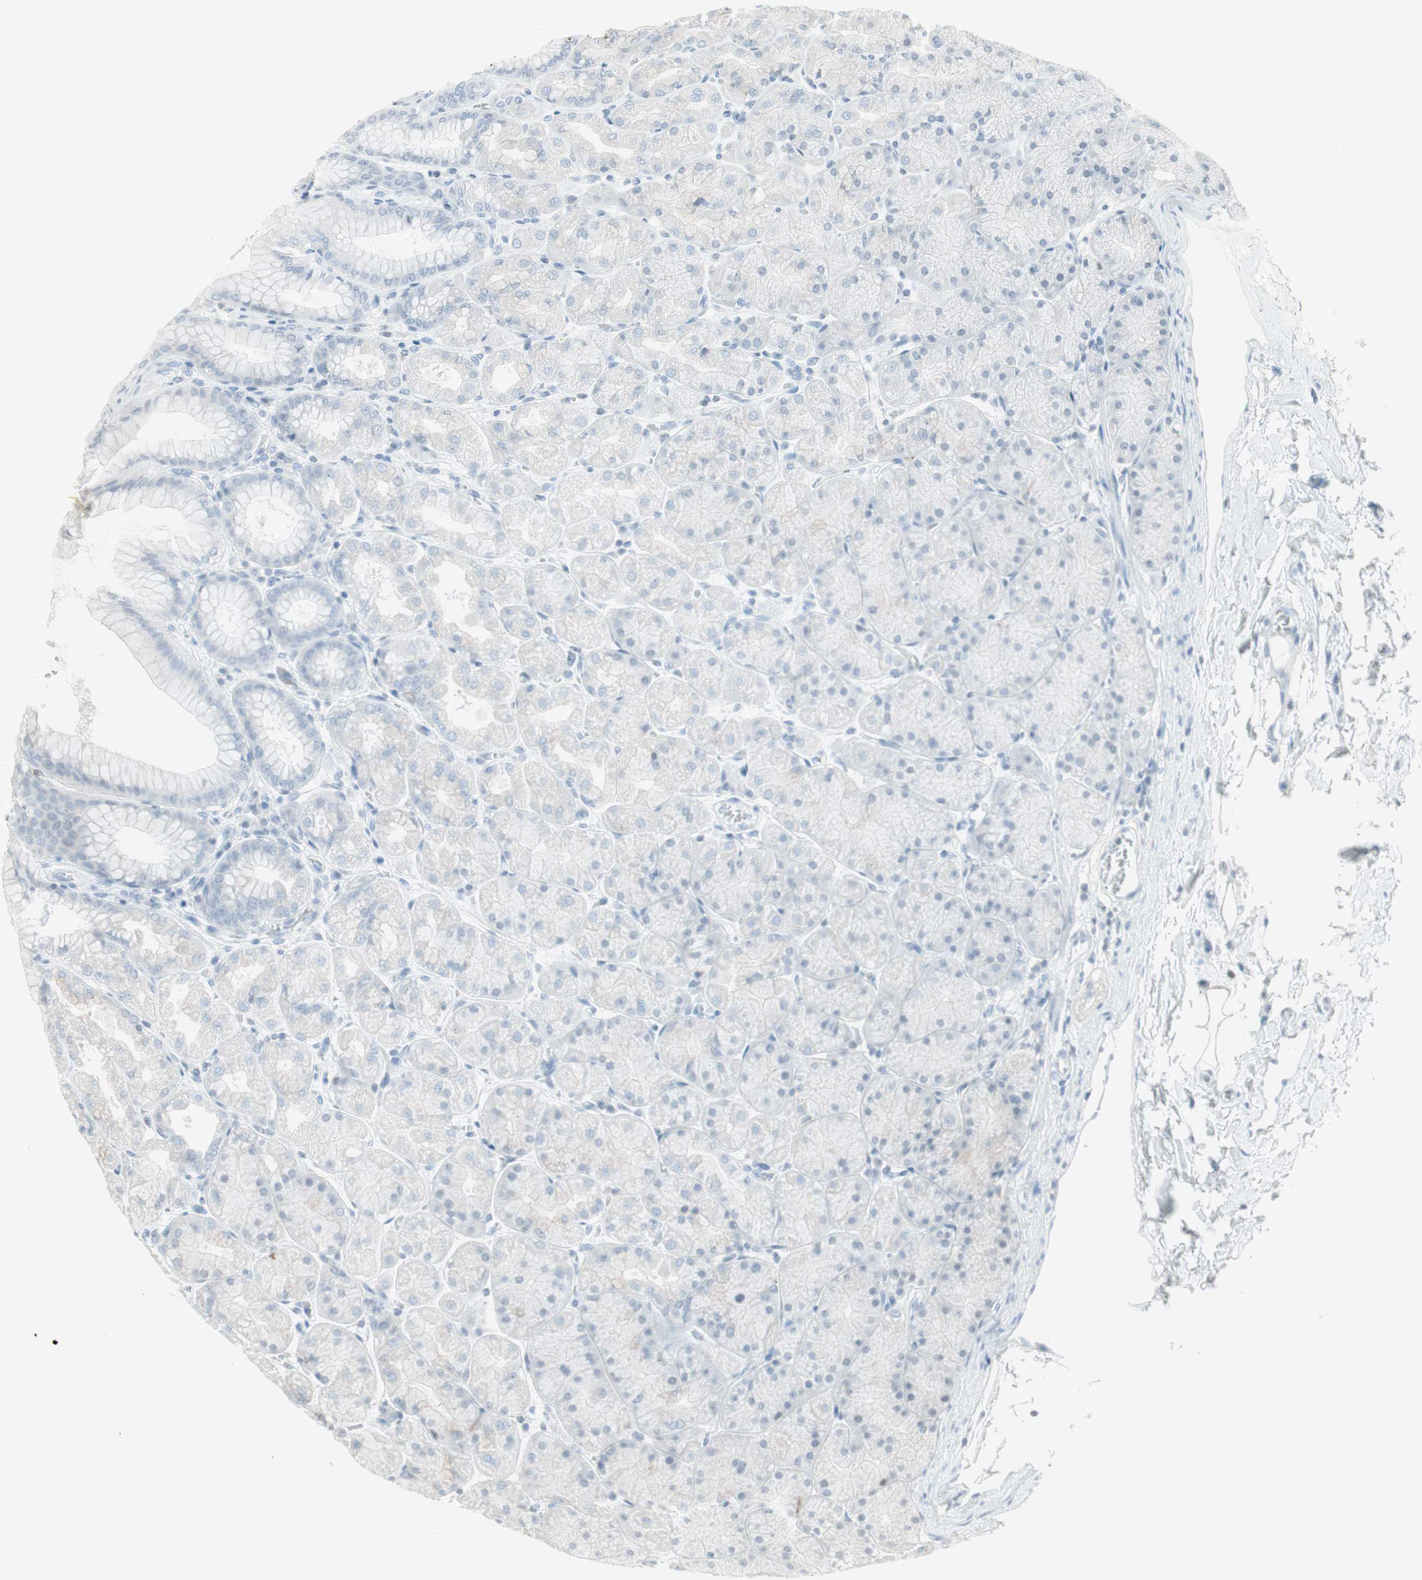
{"staining": {"intensity": "negative", "quantity": "none", "location": "none"}, "tissue": "stomach", "cell_type": "Glandular cells", "image_type": "normal", "snomed": [{"axis": "morphology", "description": "Normal tissue, NOS"}, {"axis": "topography", "description": "Stomach, upper"}], "caption": "The IHC image has no significant positivity in glandular cells of stomach. (DAB (3,3'-diaminobenzidine) immunohistochemistry, high magnification).", "gene": "ARG2", "patient": {"sex": "female", "age": 56}}